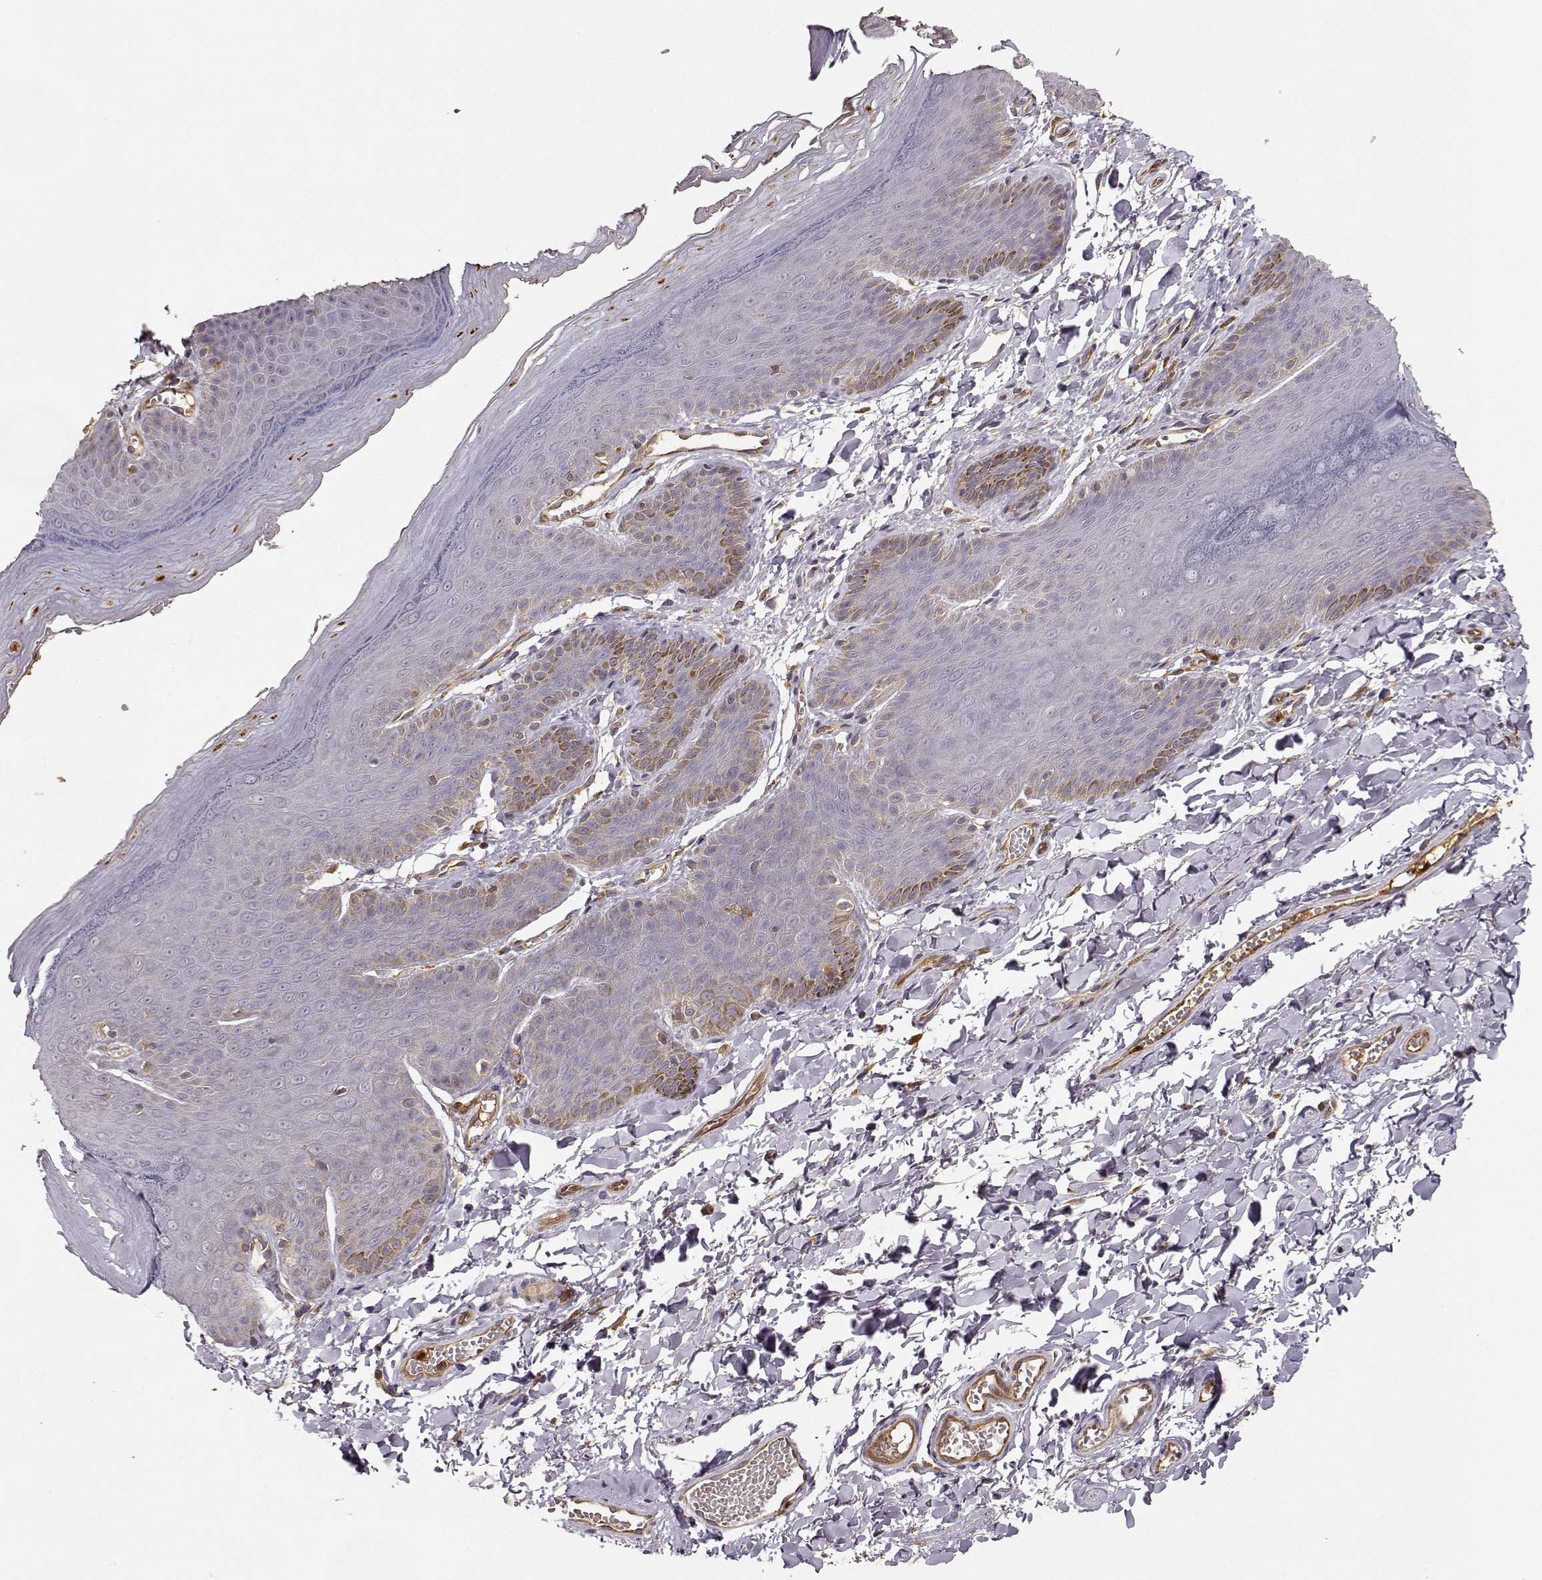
{"staining": {"intensity": "negative", "quantity": "none", "location": "none"}, "tissue": "skin", "cell_type": "Epidermal cells", "image_type": "normal", "snomed": [{"axis": "morphology", "description": "Normal tissue, NOS"}, {"axis": "topography", "description": "Anal"}], "caption": "Immunohistochemistry micrograph of normal skin: skin stained with DAB (3,3'-diaminobenzidine) exhibits no significant protein staining in epidermal cells.", "gene": "ARHGEF2", "patient": {"sex": "male", "age": 53}}